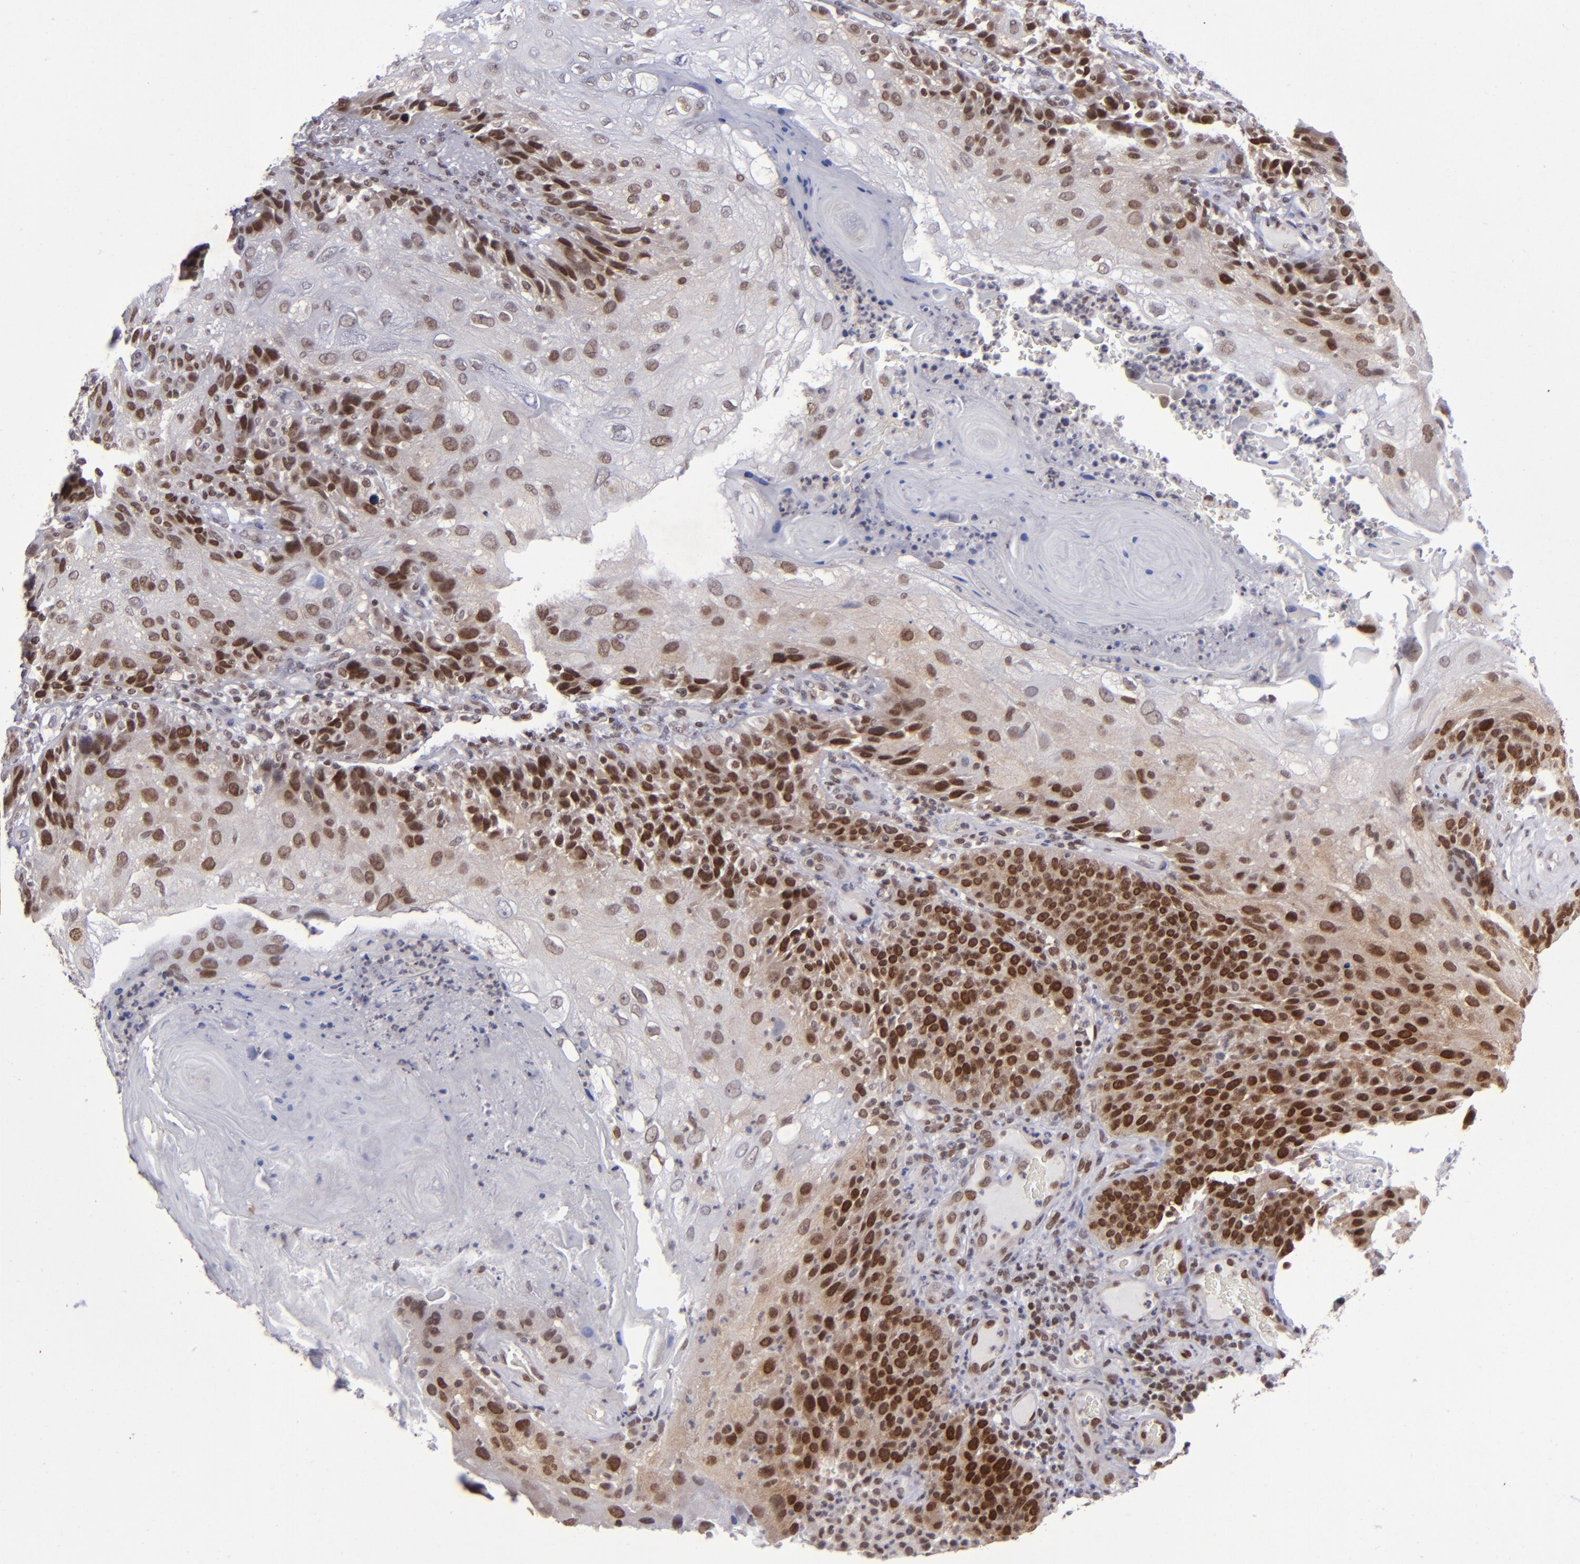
{"staining": {"intensity": "strong", "quantity": ">75%", "location": "nuclear"}, "tissue": "skin cancer", "cell_type": "Tumor cells", "image_type": "cancer", "snomed": [{"axis": "morphology", "description": "Normal tissue, NOS"}, {"axis": "morphology", "description": "Squamous cell carcinoma, NOS"}, {"axis": "topography", "description": "Skin"}], "caption": "A high-resolution micrograph shows IHC staining of squamous cell carcinoma (skin), which reveals strong nuclear positivity in approximately >75% of tumor cells.", "gene": "MGMT", "patient": {"sex": "female", "age": 83}}